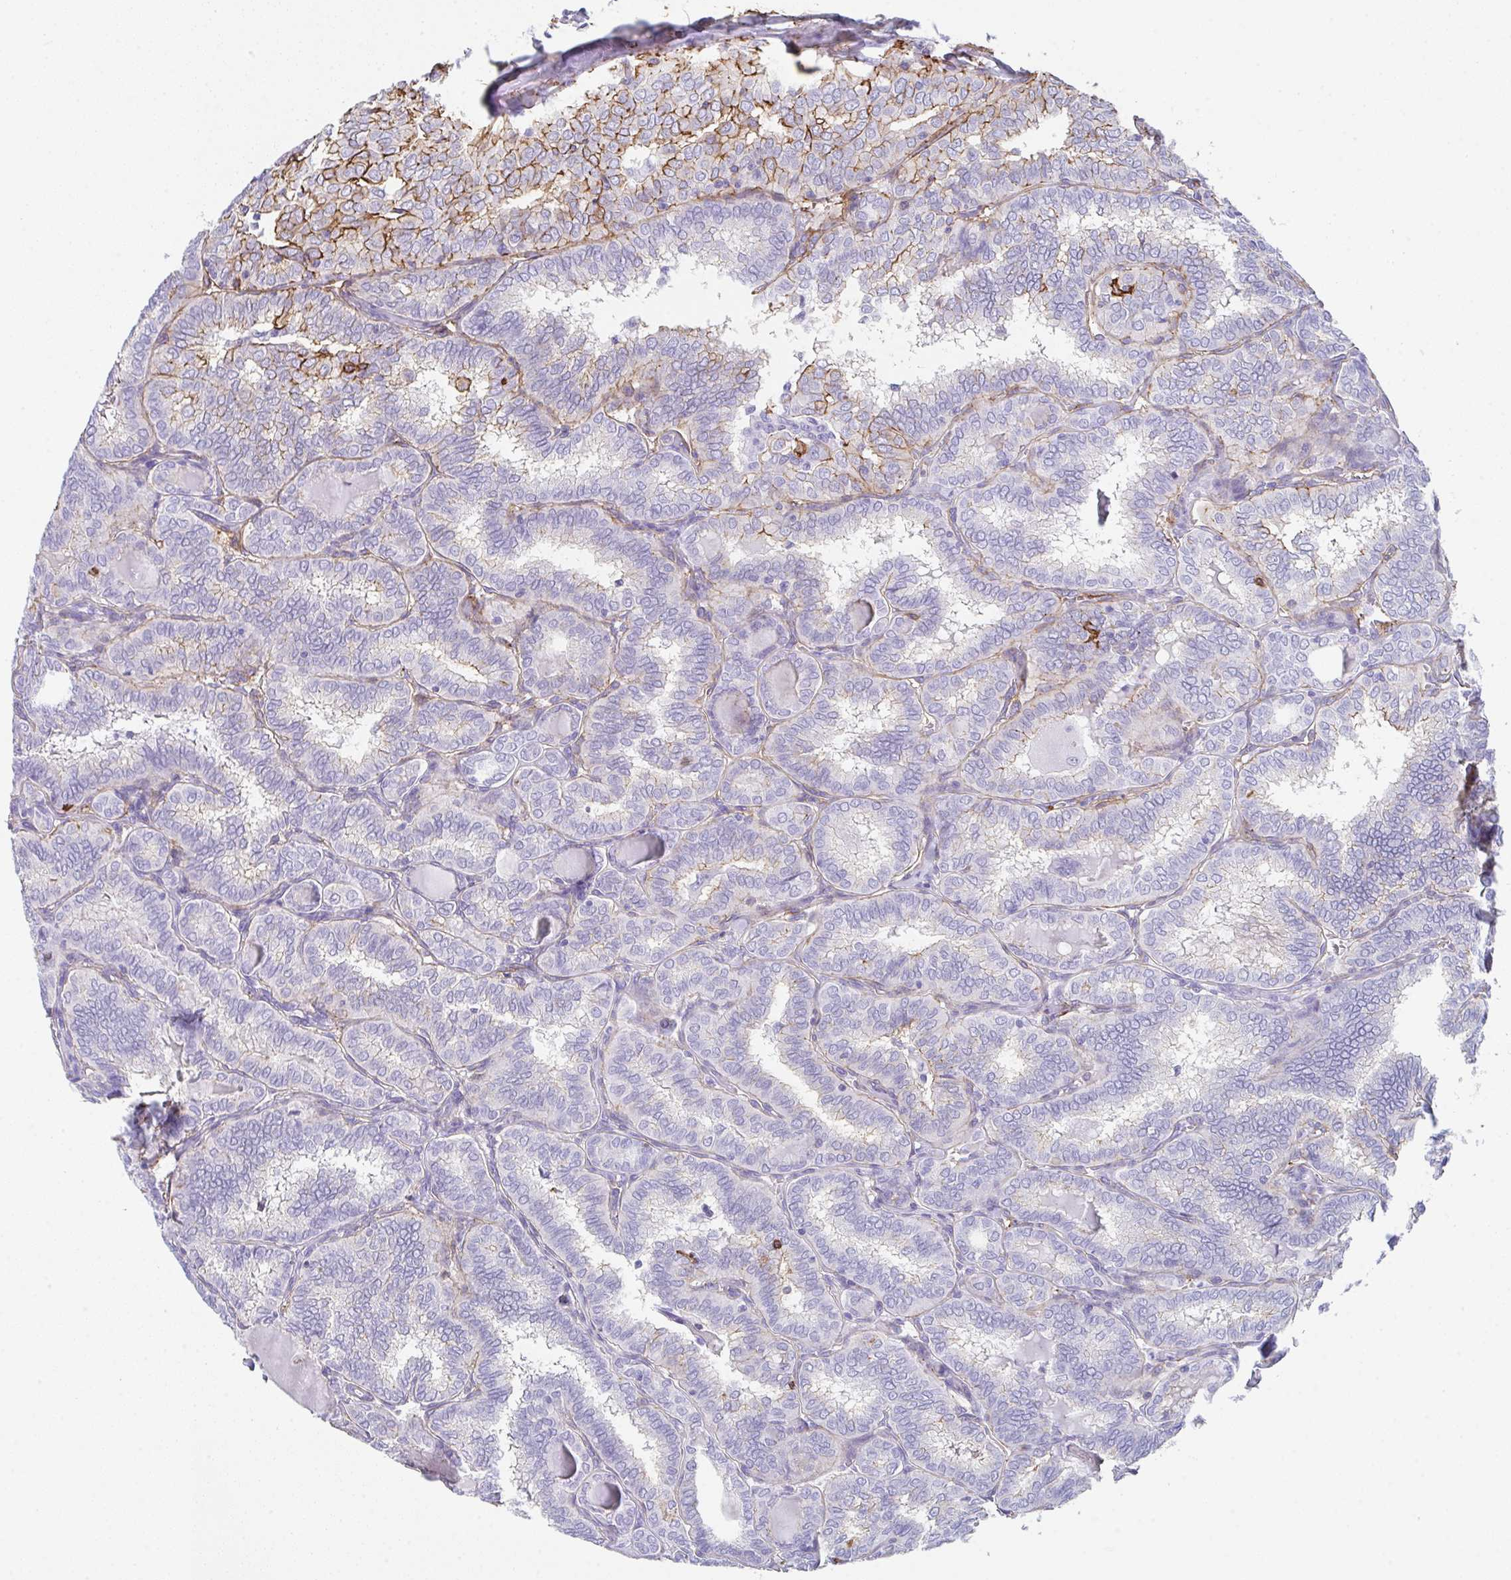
{"staining": {"intensity": "negative", "quantity": "none", "location": "none"}, "tissue": "thyroid cancer", "cell_type": "Tumor cells", "image_type": "cancer", "snomed": [{"axis": "morphology", "description": "Papillary adenocarcinoma, NOS"}, {"axis": "topography", "description": "Thyroid gland"}], "caption": "This is an immunohistochemistry photomicrograph of thyroid papillary adenocarcinoma. There is no staining in tumor cells.", "gene": "DBN1", "patient": {"sex": "female", "age": 30}}